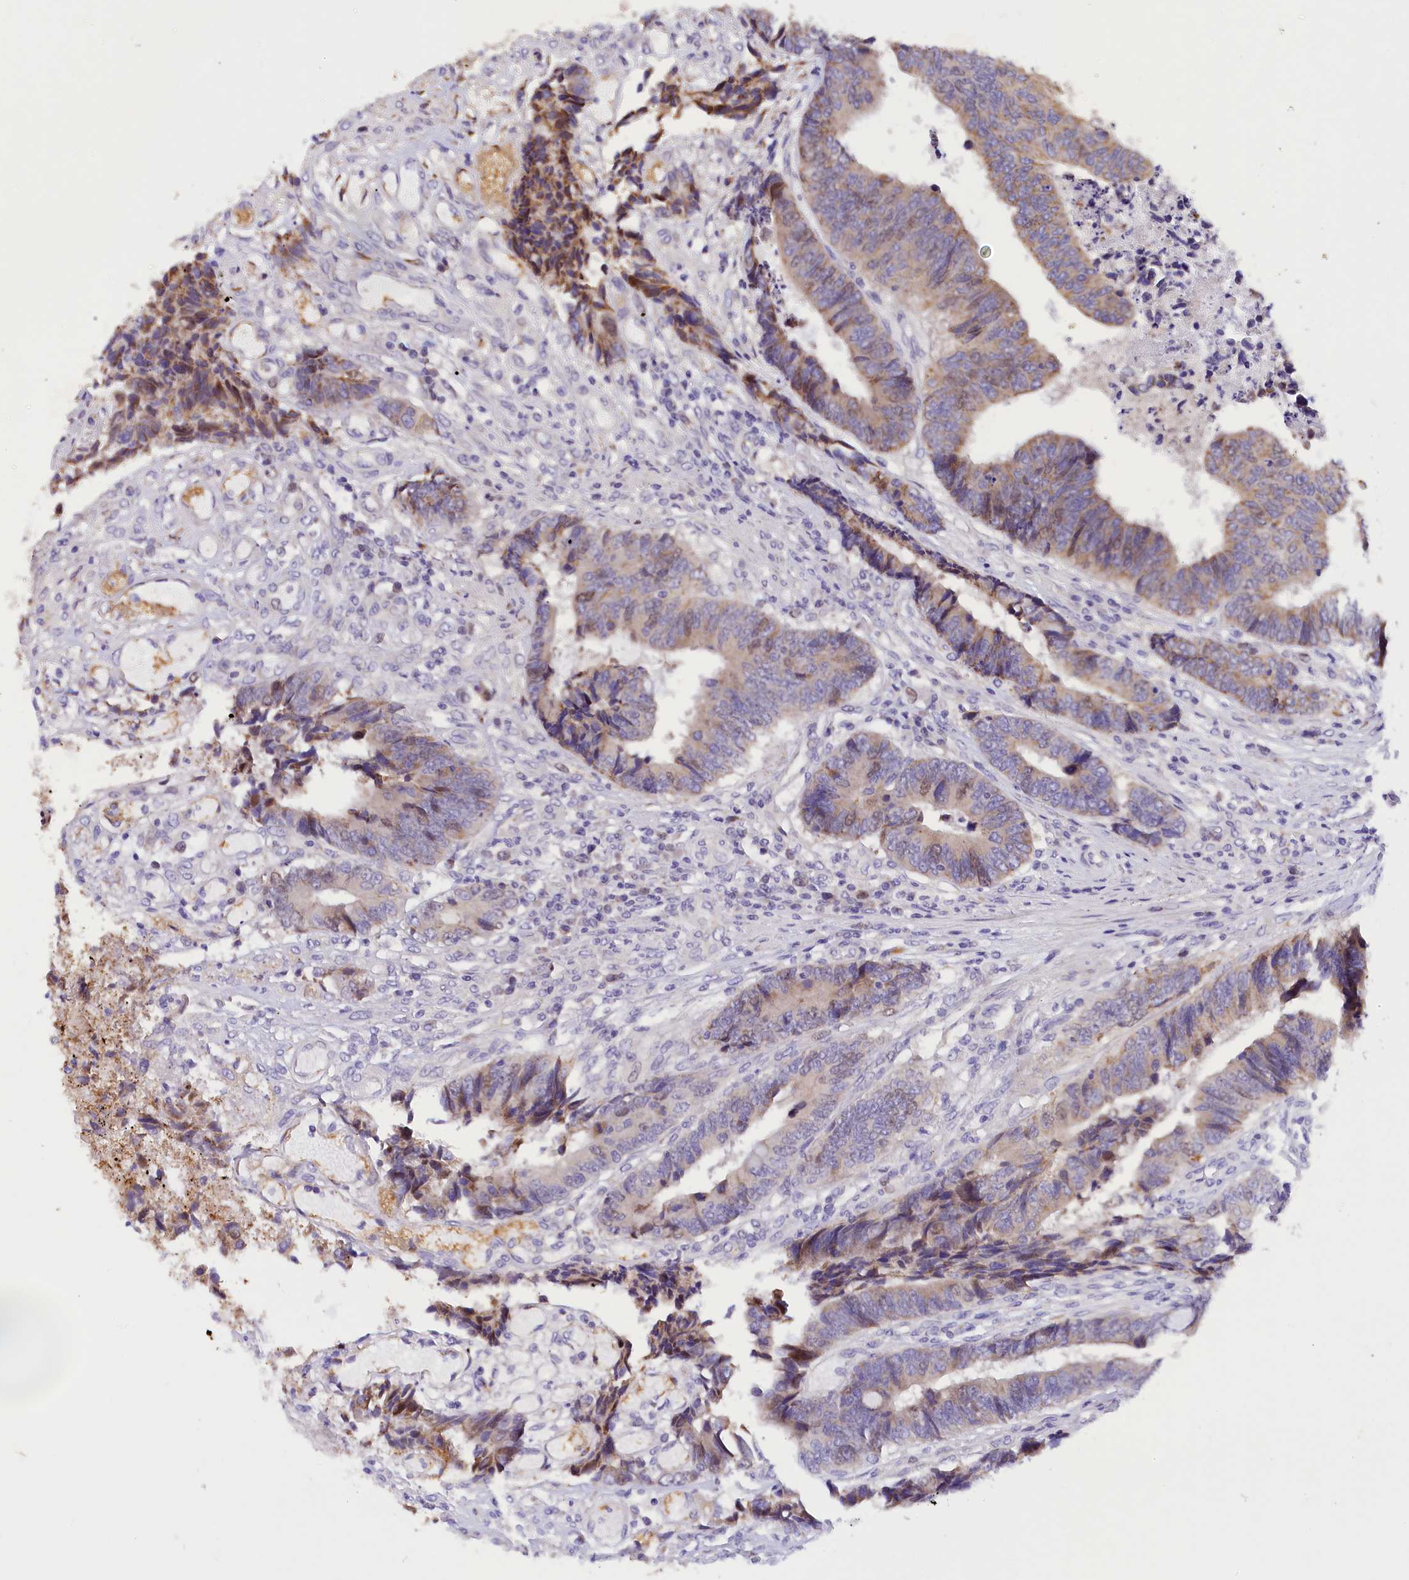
{"staining": {"intensity": "weak", "quantity": "25%-75%", "location": "cytoplasmic/membranous"}, "tissue": "colorectal cancer", "cell_type": "Tumor cells", "image_type": "cancer", "snomed": [{"axis": "morphology", "description": "Adenocarcinoma, NOS"}, {"axis": "topography", "description": "Rectum"}], "caption": "Weak cytoplasmic/membranous protein positivity is seen in approximately 25%-75% of tumor cells in colorectal adenocarcinoma.", "gene": "PKIA", "patient": {"sex": "male", "age": 84}}